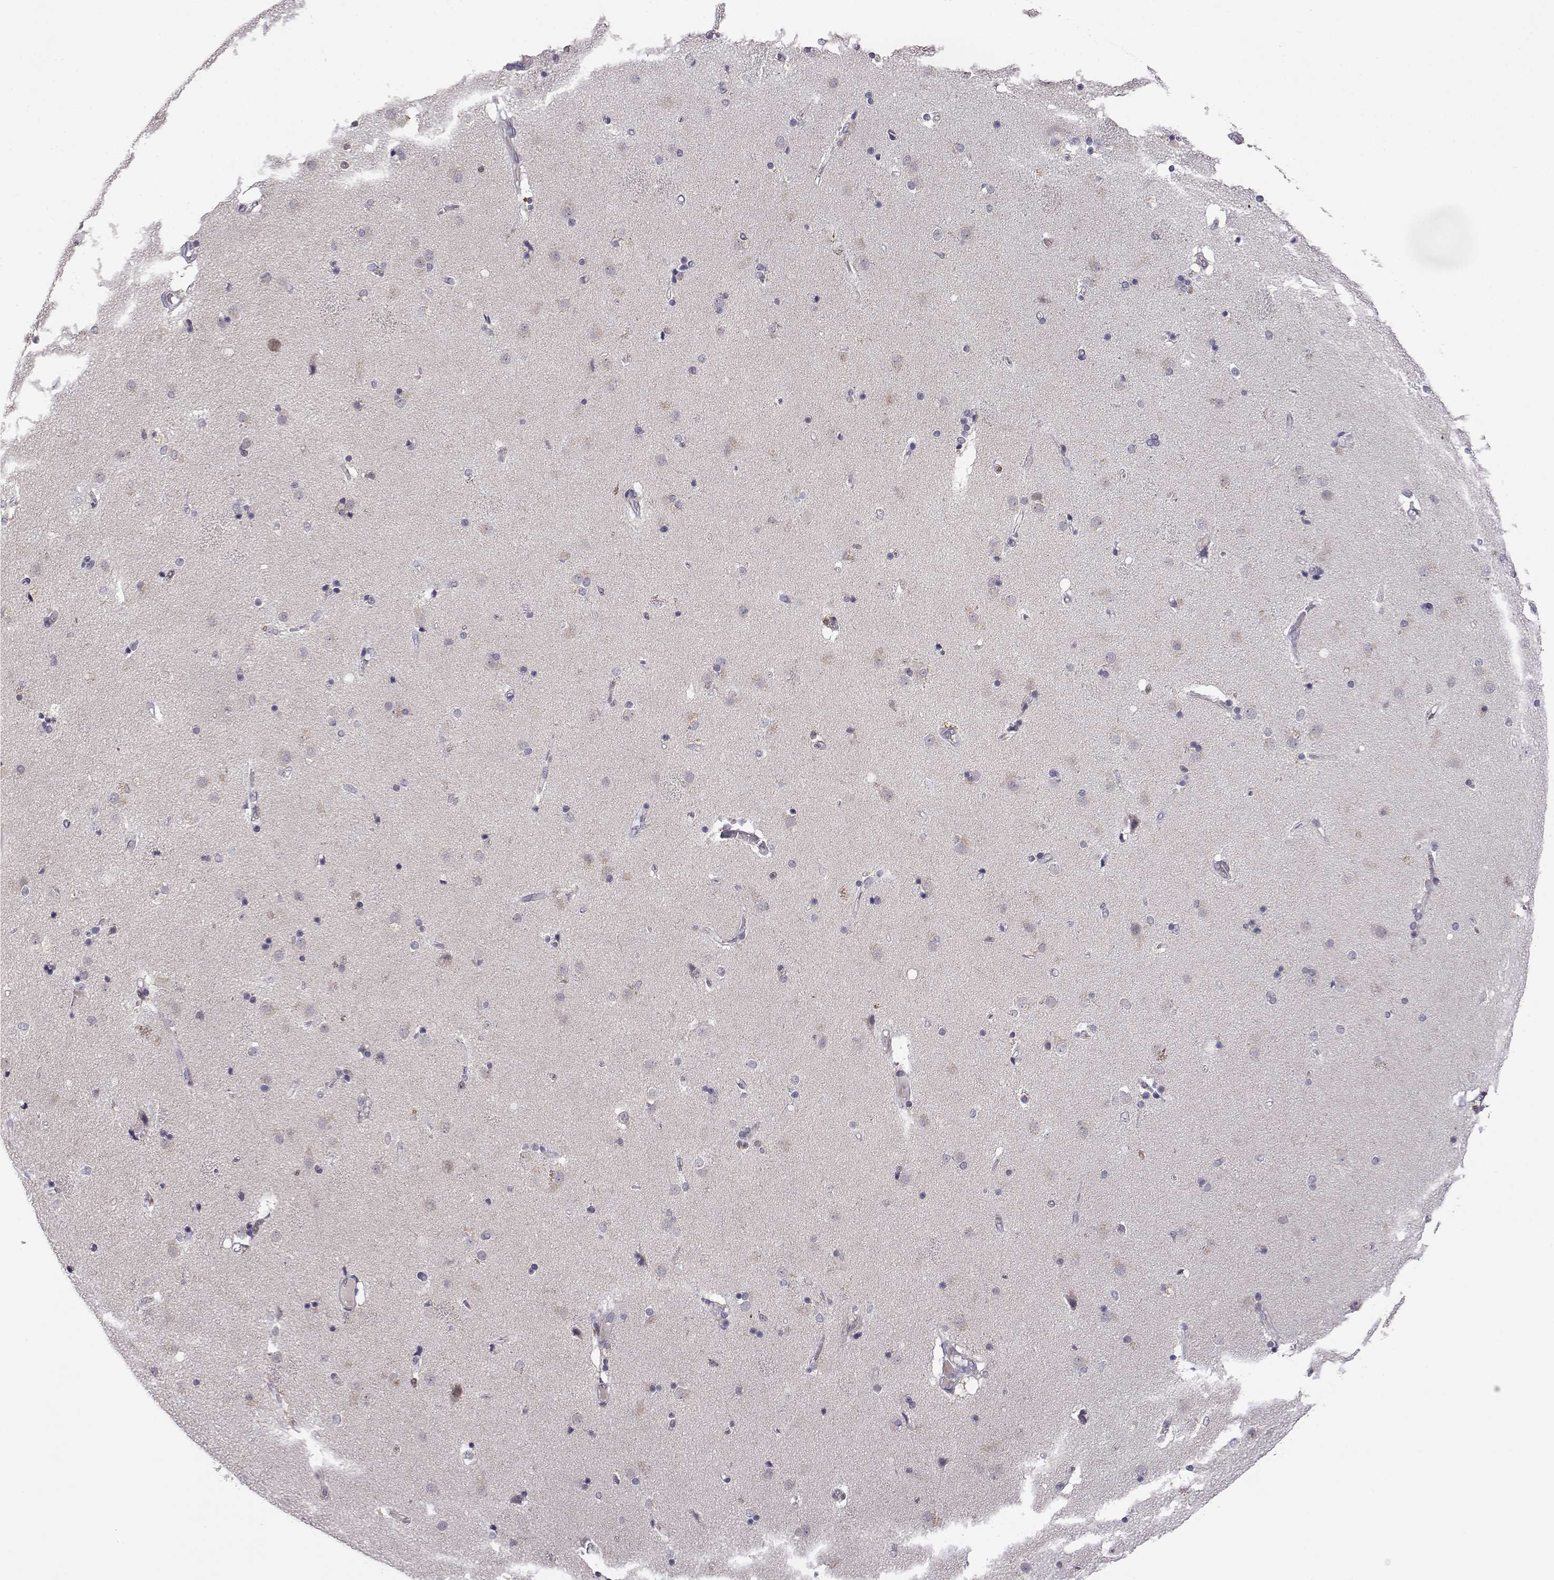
{"staining": {"intensity": "negative", "quantity": "none", "location": "none"}, "tissue": "caudate", "cell_type": "Glial cells", "image_type": "normal", "snomed": [{"axis": "morphology", "description": "Normal tissue, NOS"}, {"axis": "topography", "description": "Lateral ventricle wall"}], "caption": "Protein analysis of normal caudate shows no significant staining in glial cells.", "gene": "AKR1B1", "patient": {"sex": "female", "age": 71}}